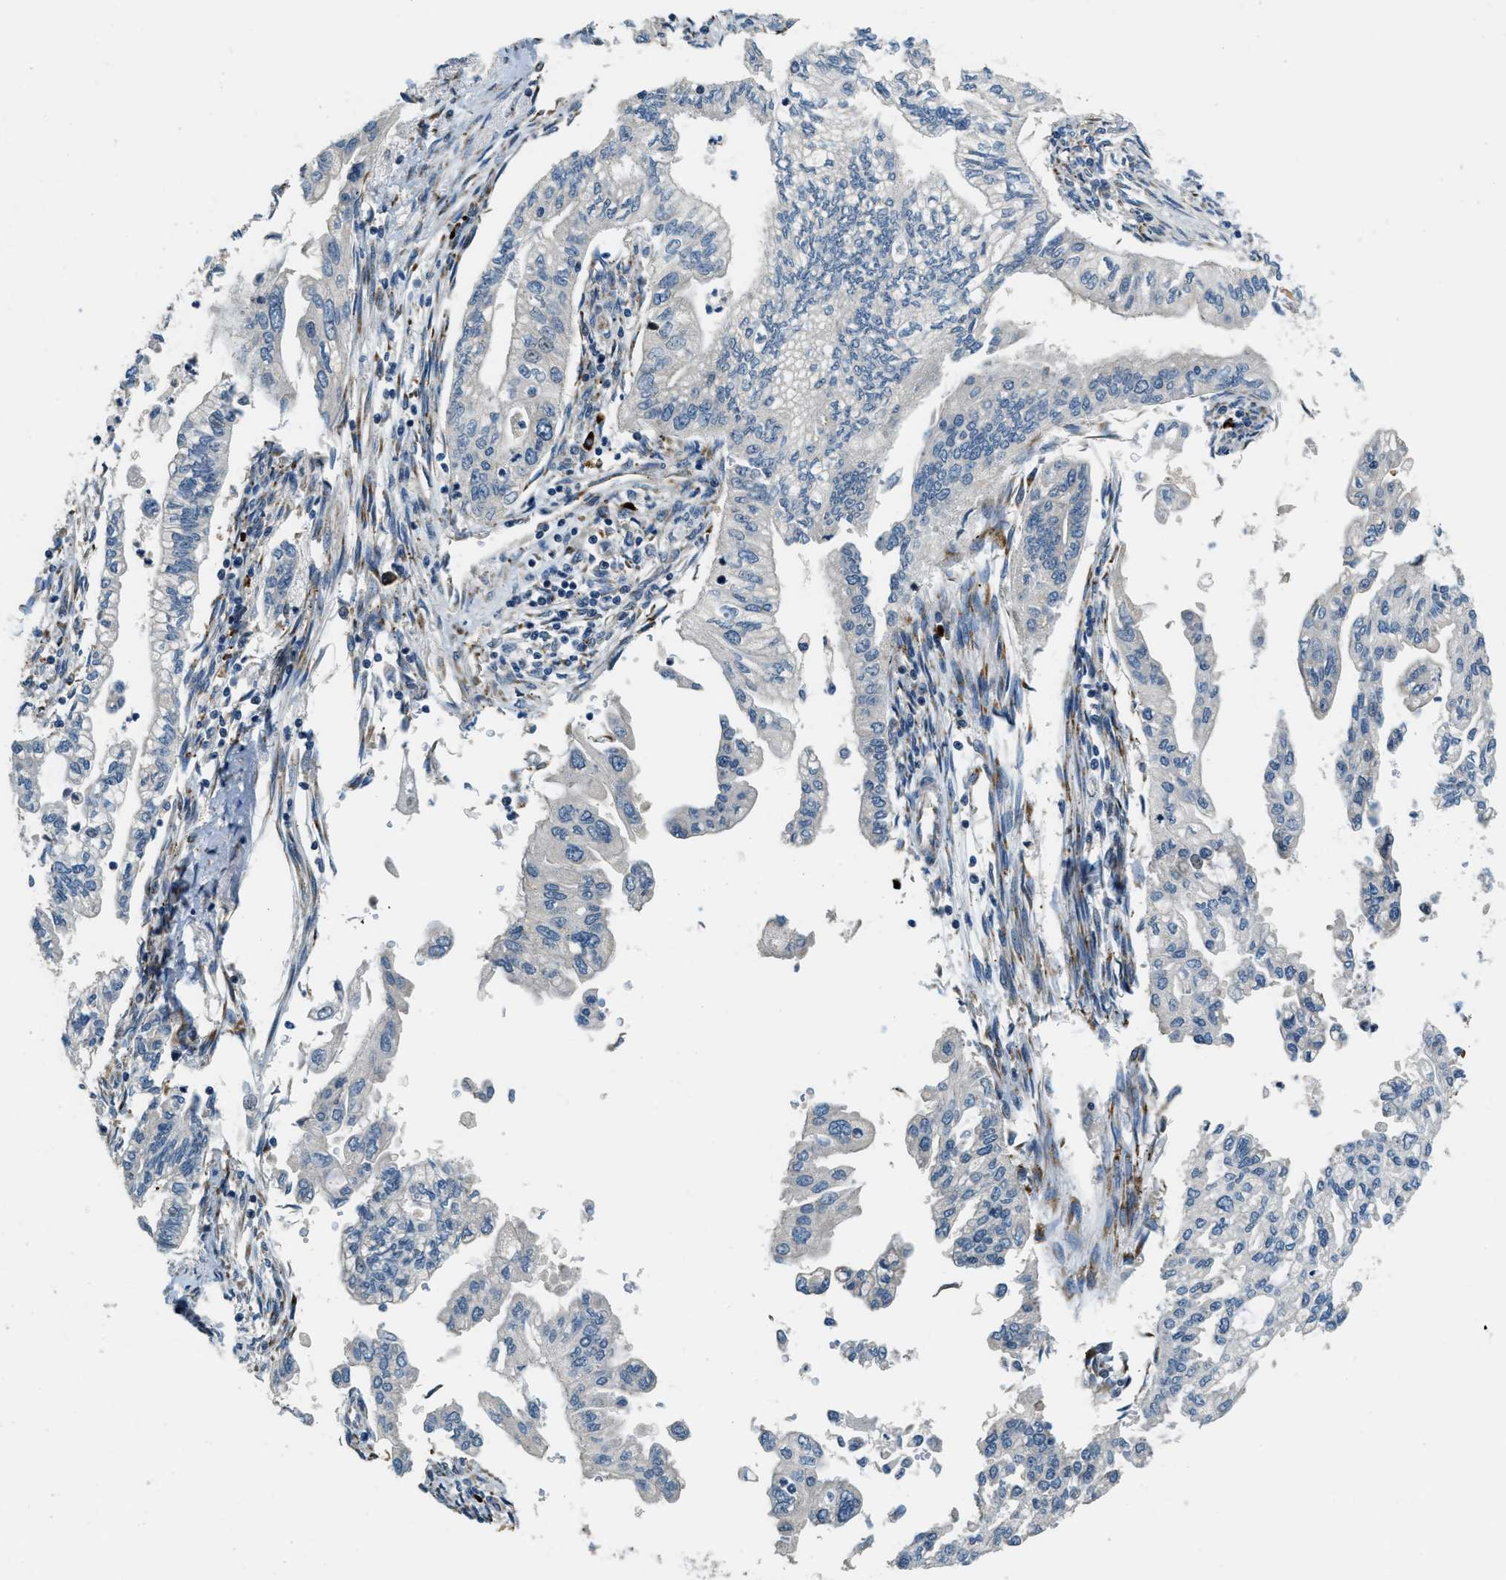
{"staining": {"intensity": "negative", "quantity": "none", "location": "none"}, "tissue": "pancreatic cancer", "cell_type": "Tumor cells", "image_type": "cancer", "snomed": [{"axis": "morphology", "description": "Normal tissue, NOS"}, {"axis": "topography", "description": "Pancreas"}], "caption": "The photomicrograph exhibits no staining of tumor cells in pancreatic cancer. (Brightfield microscopy of DAB IHC at high magnification).", "gene": "HERC2", "patient": {"sex": "male", "age": 42}}